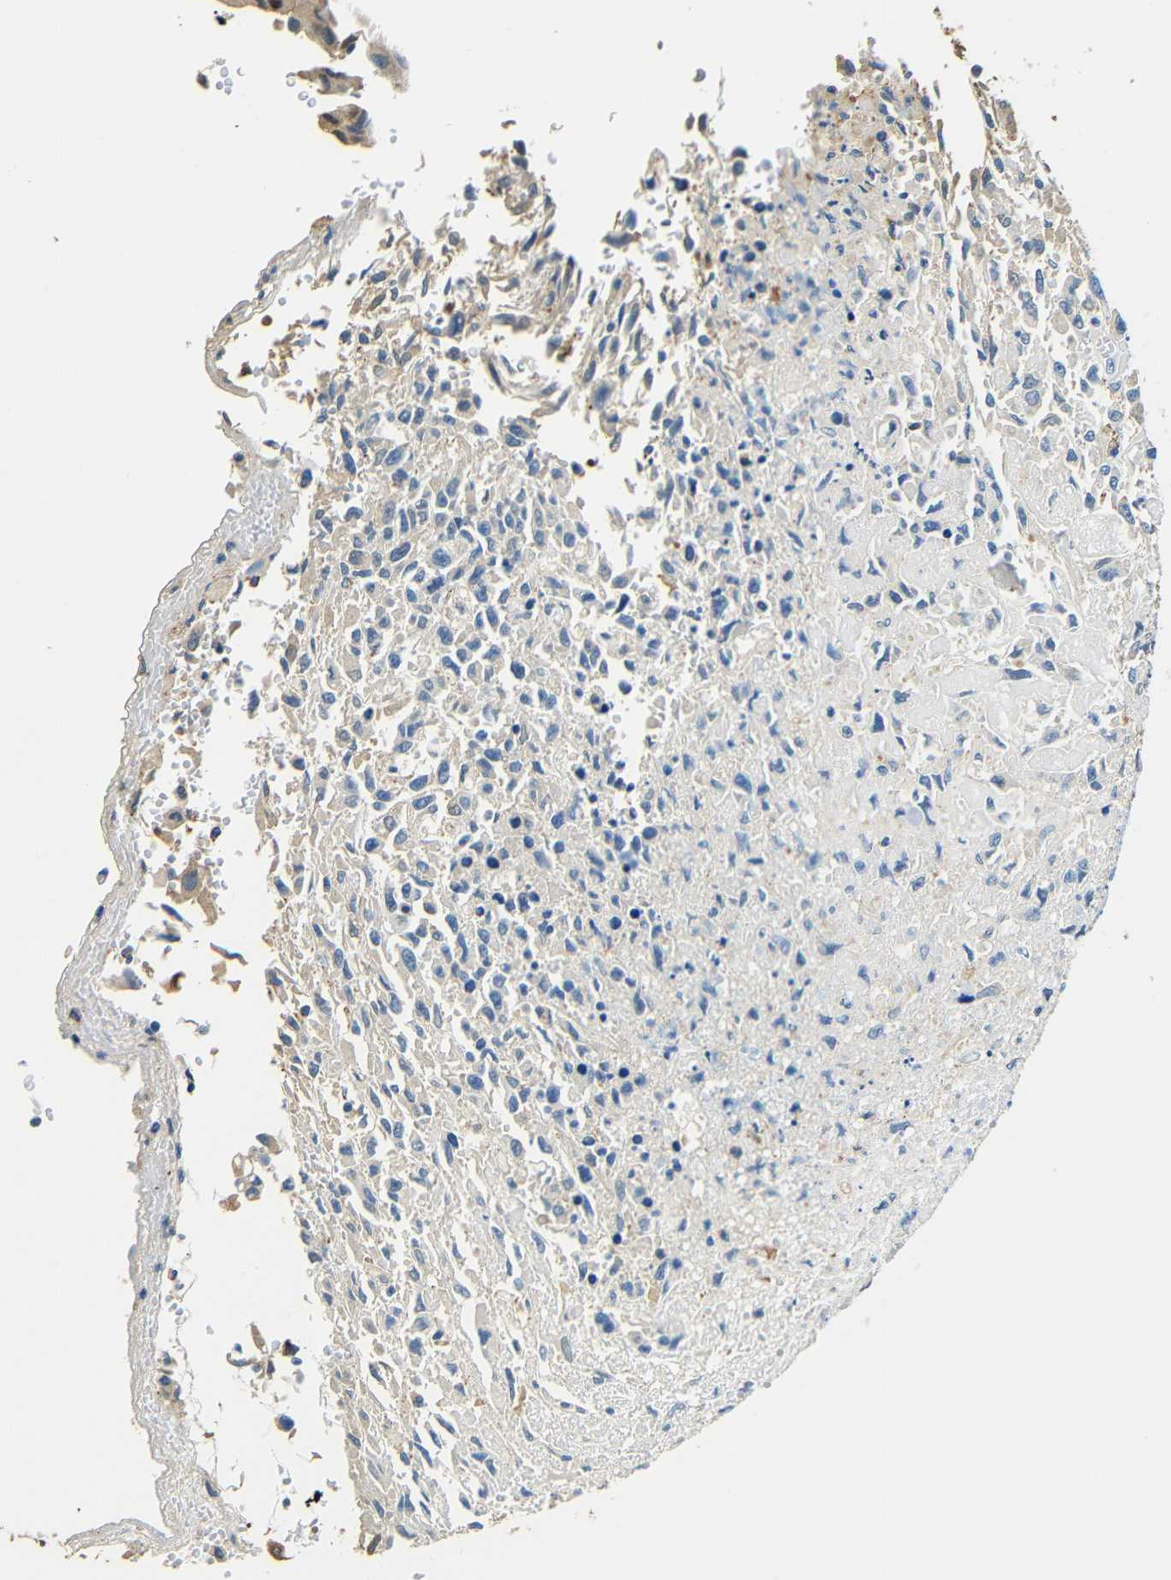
{"staining": {"intensity": "moderate", "quantity": "<25%", "location": "cytoplasmic/membranous,nuclear"}, "tissue": "urothelial cancer", "cell_type": "Tumor cells", "image_type": "cancer", "snomed": [{"axis": "morphology", "description": "Urothelial carcinoma, High grade"}, {"axis": "topography", "description": "Urinary bladder"}], "caption": "Protein analysis of urothelial cancer tissue reveals moderate cytoplasmic/membranous and nuclear positivity in about <25% of tumor cells.", "gene": "FMO5", "patient": {"sex": "male", "age": 66}}